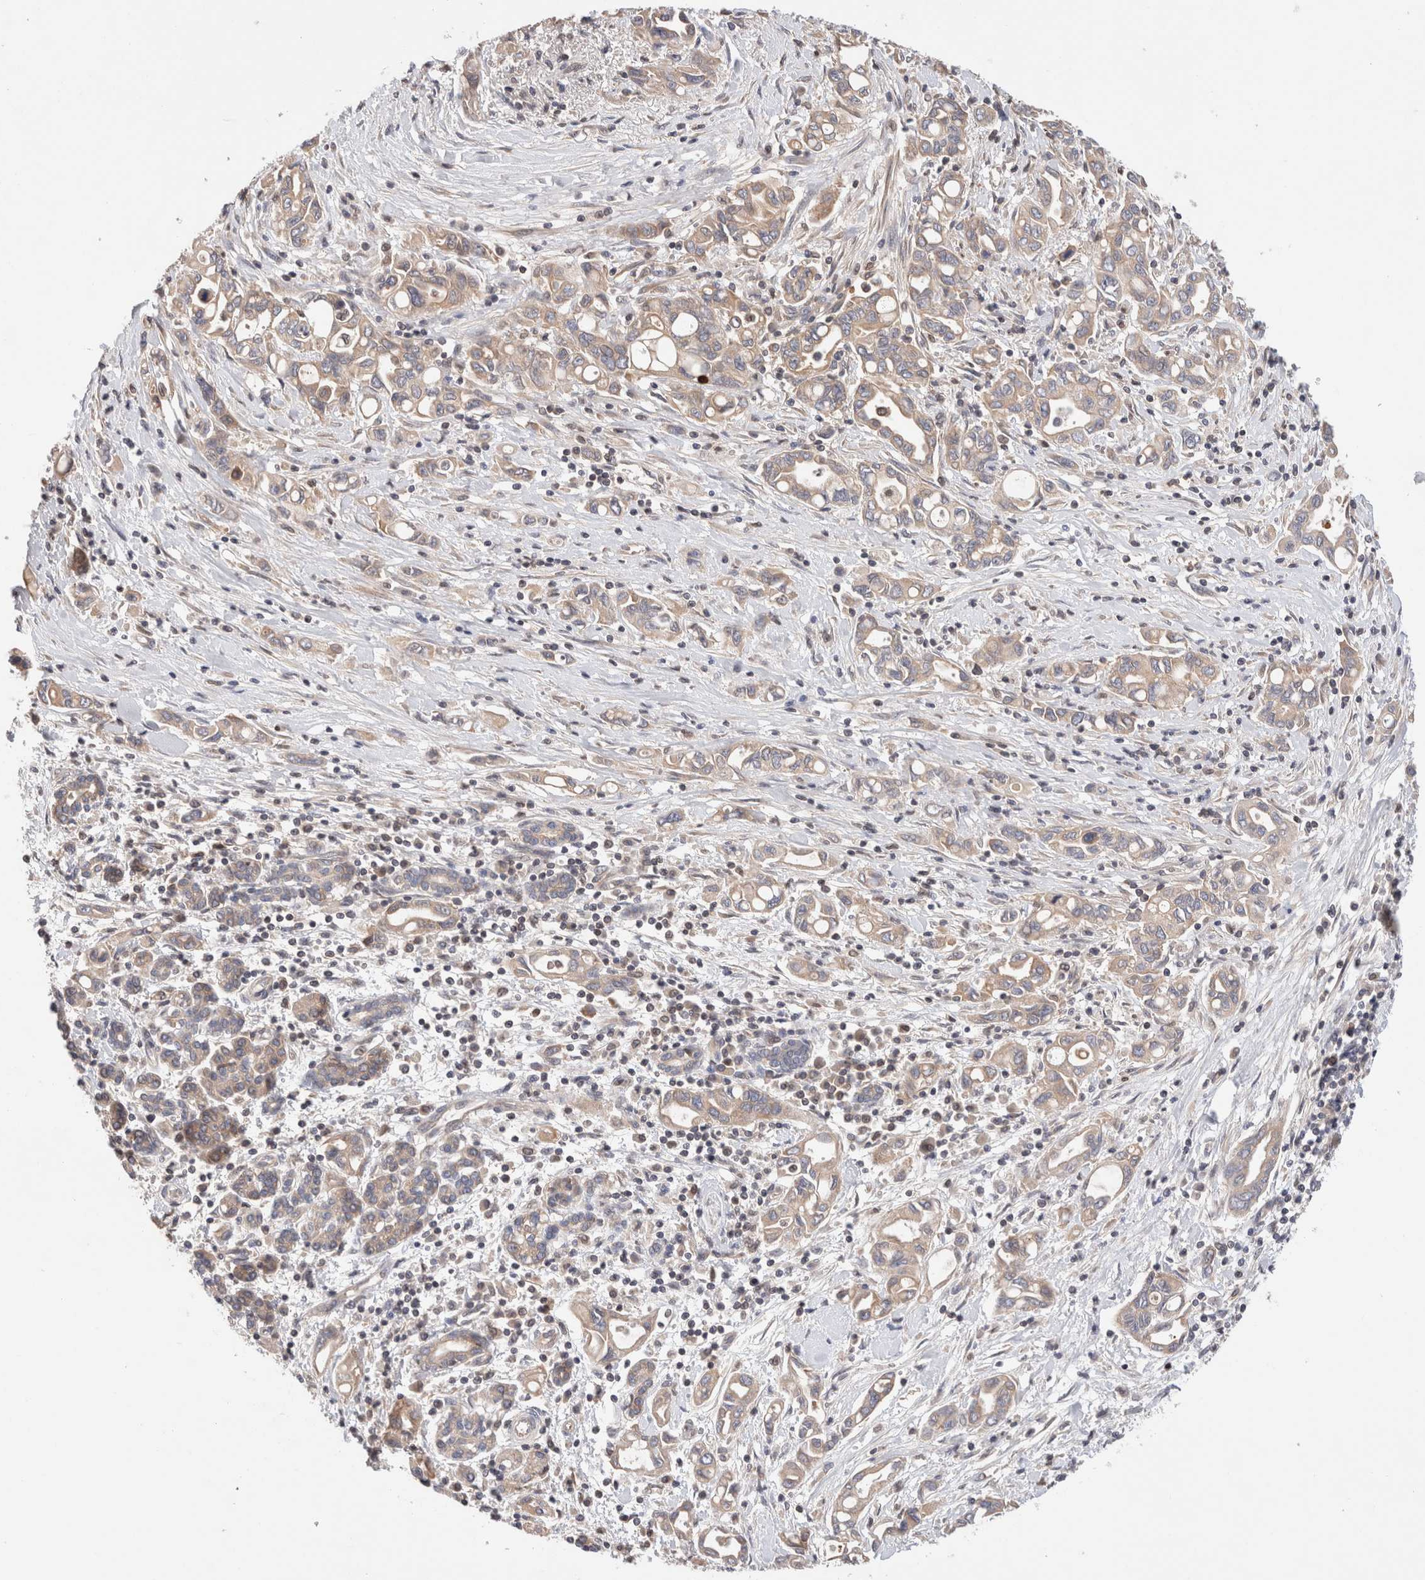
{"staining": {"intensity": "weak", "quantity": "25%-75%", "location": "cytoplasmic/membranous"}, "tissue": "pancreatic cancer", "cell_type": "Tumor cells", "image_type": "cancer", "snomed": [{"axis": "morphology", "description": "Adenocarcinoma, NOS"}, {"axis": "topography", "description": "Pancreas"}], "caption": "A photomicrograph of human pancreatic cancer stained for a protein exhibits weak cytoplasmic/membranous brown staining in tumor cells. (brown staining indicates protein expression, while blue staining denotes nuclei).", "gene": "SIKE1", "patient": {"sex": "female", "age": 57}}